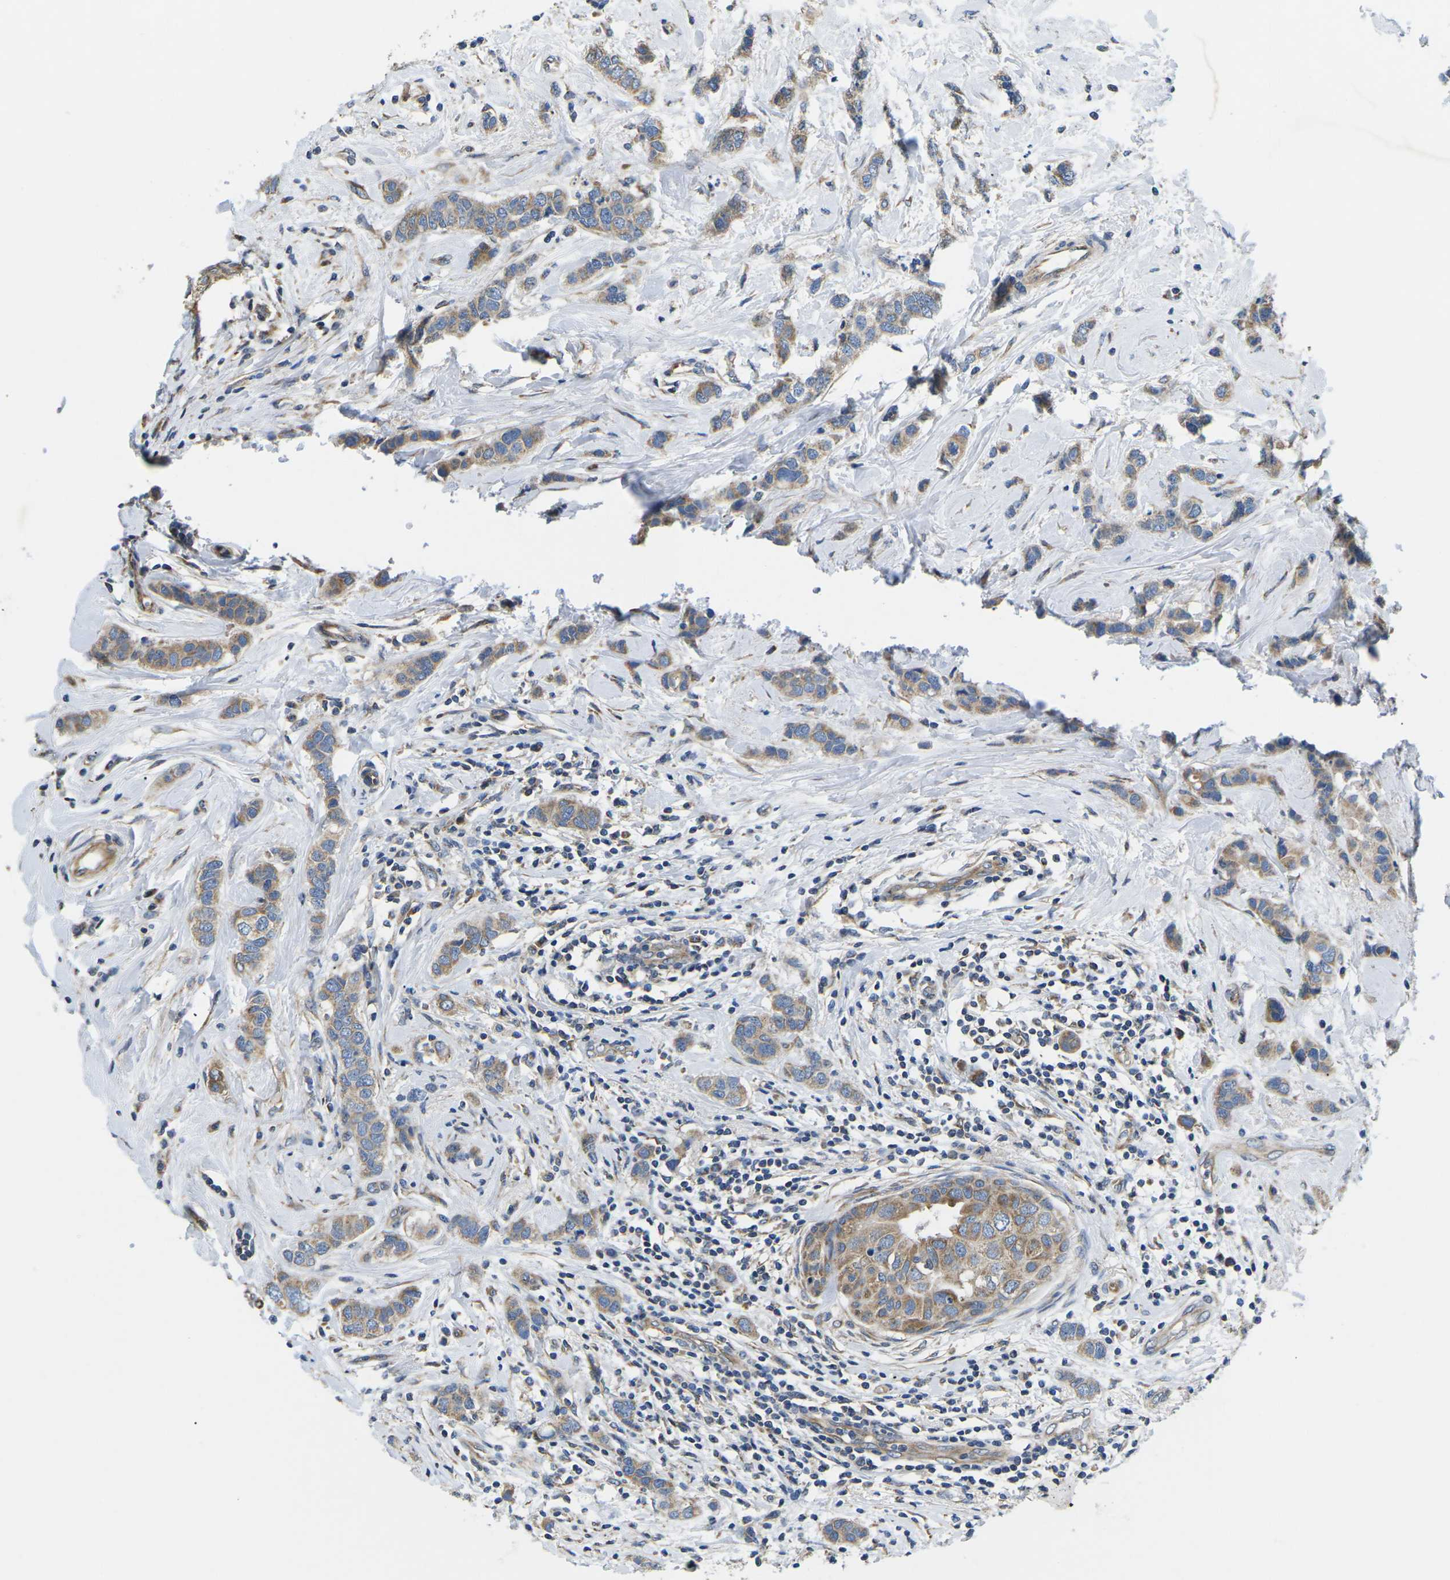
{"staining": {"intensity": "moderate", "quantity": ">75%", "location": "cytoplasmic/membranous"}, "tissue": "breast cancer", "cell_type": "Tumor cells", "image_type": "cancer", "snomed": [{"axis": "morphology", "description": "Duct carcinoma"}, {"axis": "topography", "description": "Breast"}], "caption": "Moderate cytoplasmic/membranous positivity for a protein is present in approximately >75% of tumor cells of breast infiltrating ductal carcinoma using IHC.", "gene": "TMEFF2", "patient": {"sex": "female", "age": 50}}